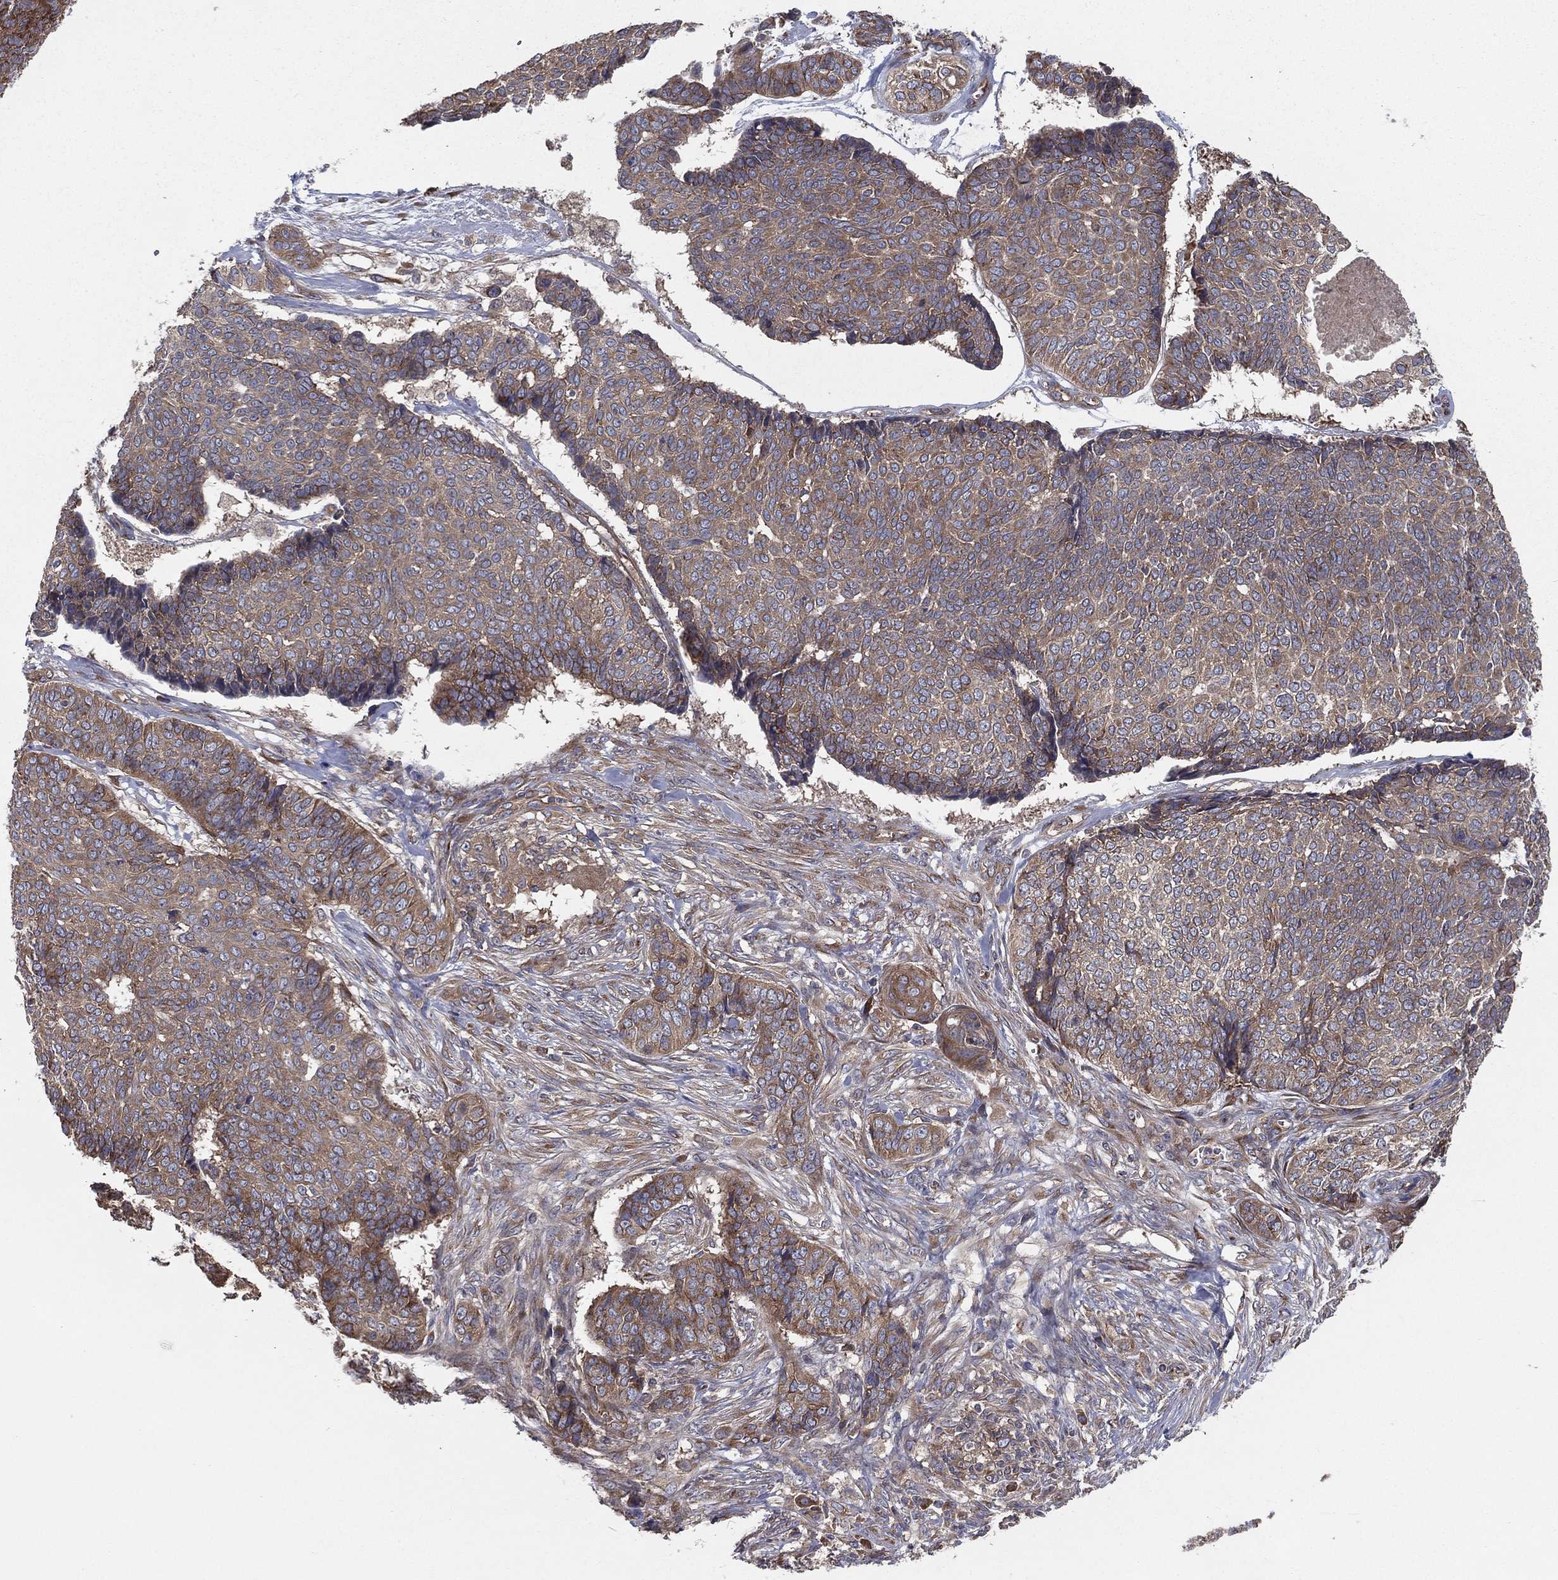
{"staining": {"intensity": "moderate", "quantity": ">75%", "location": "cytoplasmic/membranous"}, "tissue": "skin cancer", "cell_type": "Tumor cells", "image_type": "cancer", "snomed": [{"axis": "morphology", "description": "Basal cell carcinoma"}, {"axis": "topography", "description": "Skin"}], "caption": "DAB (3,3'-diaminobenzidine) immunohistochemical staining of human skin cancer demonstrates moderate cytoplasmic/membranous protein expression in about >75% of tumor cells.", "gene": "EIF2B5", "patient": {"sex": "male", "age": 86}}